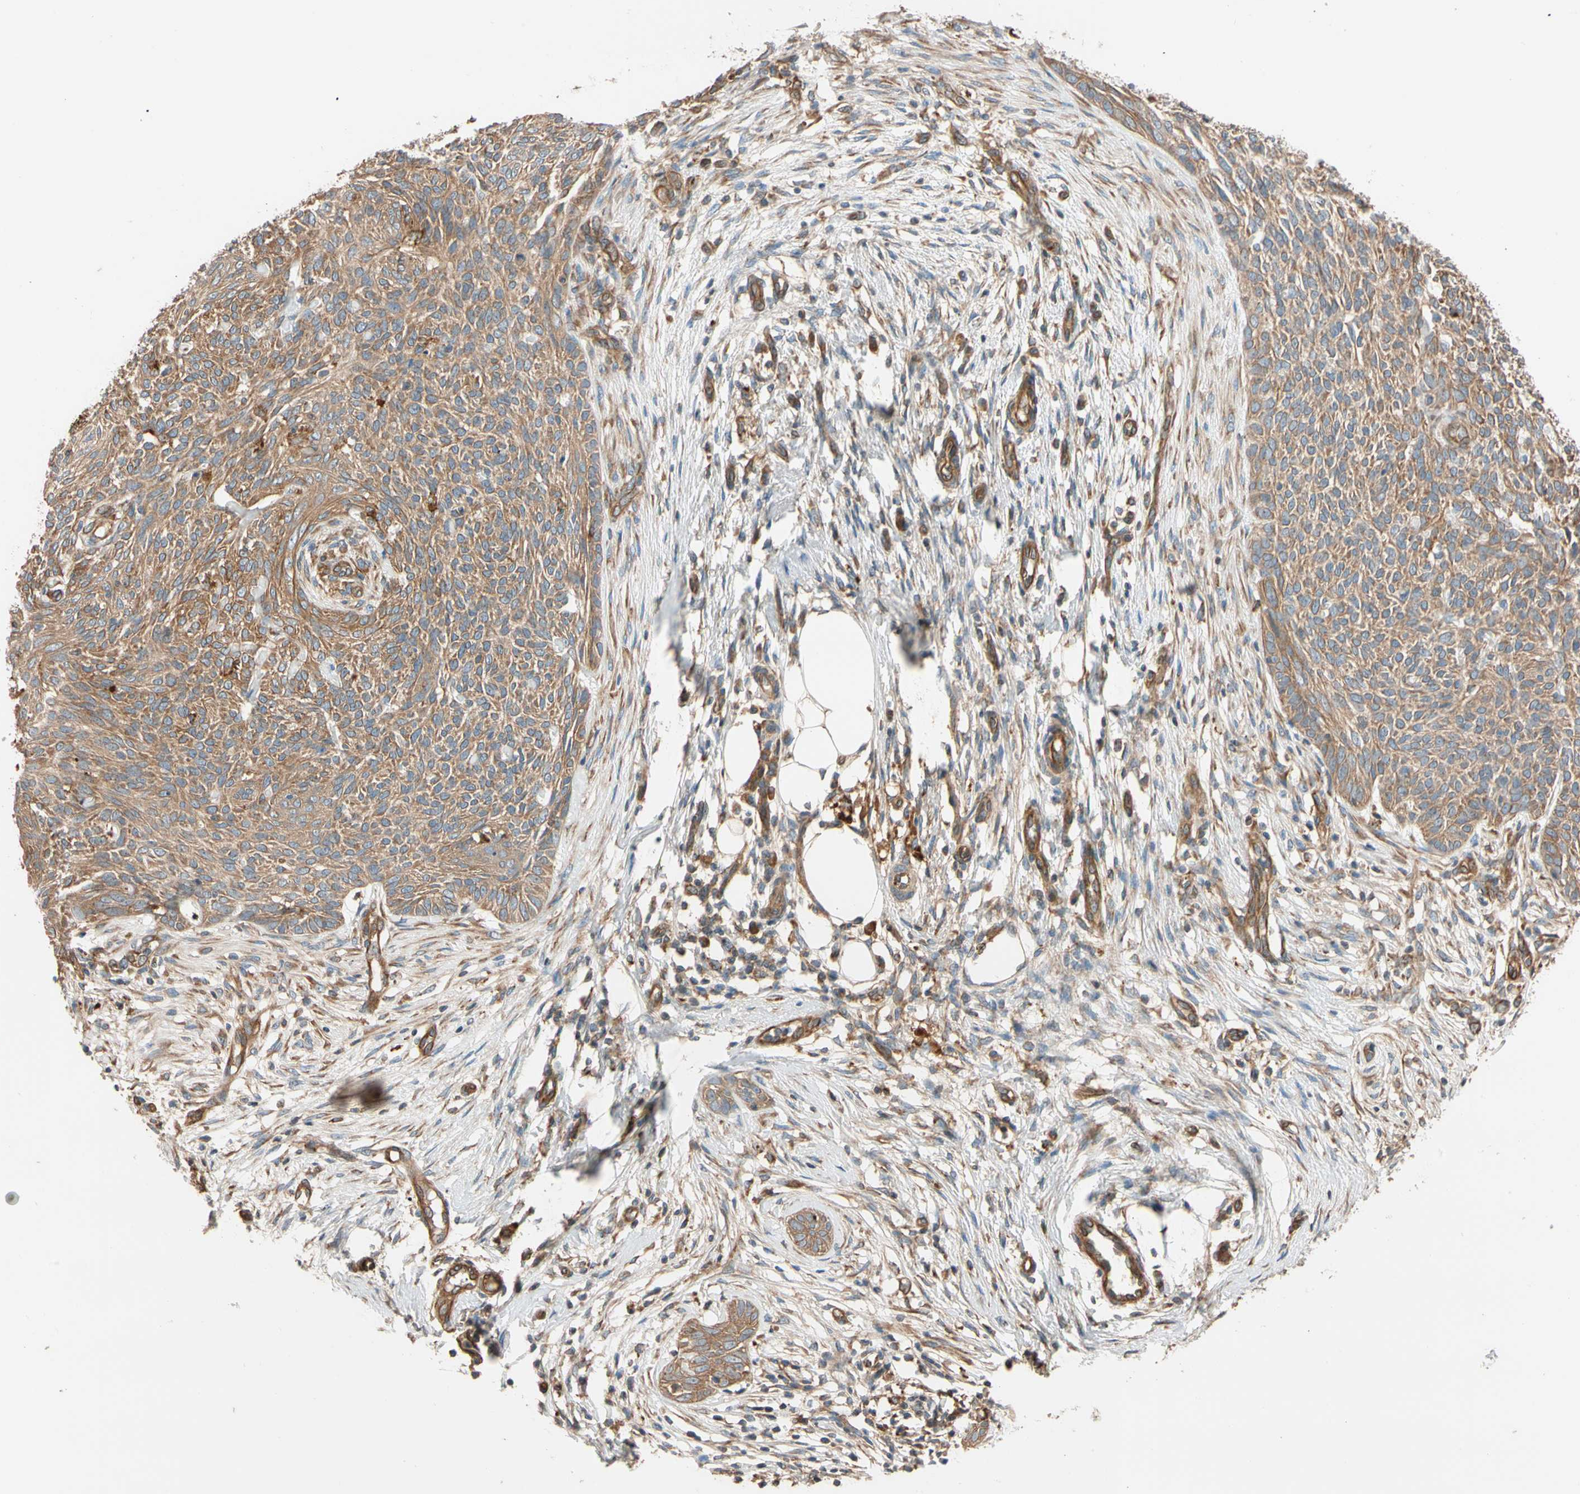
{"staining": {"intensity": "moderate", "quantity": ">75%", "location": "cytoplasmic/membranous"}, "tissue": "skin cancer", "cell_type": "Tumor cells", "image_type": "cancer", "snomed": [{"axis": "morphology", "description": "Basal cell carcinoma"}, {"axis": "topography", "description": "Skin"}], "caption": "Approximately >75% of tumor cells in human skin cancer (basal cell carcinoma) show moderate cytoplasmic/membranous protein positivity as visualized by brown immunohistochemical staining.", "gene": "PHYH", "patient": {"sex": "female", "age": 84}}